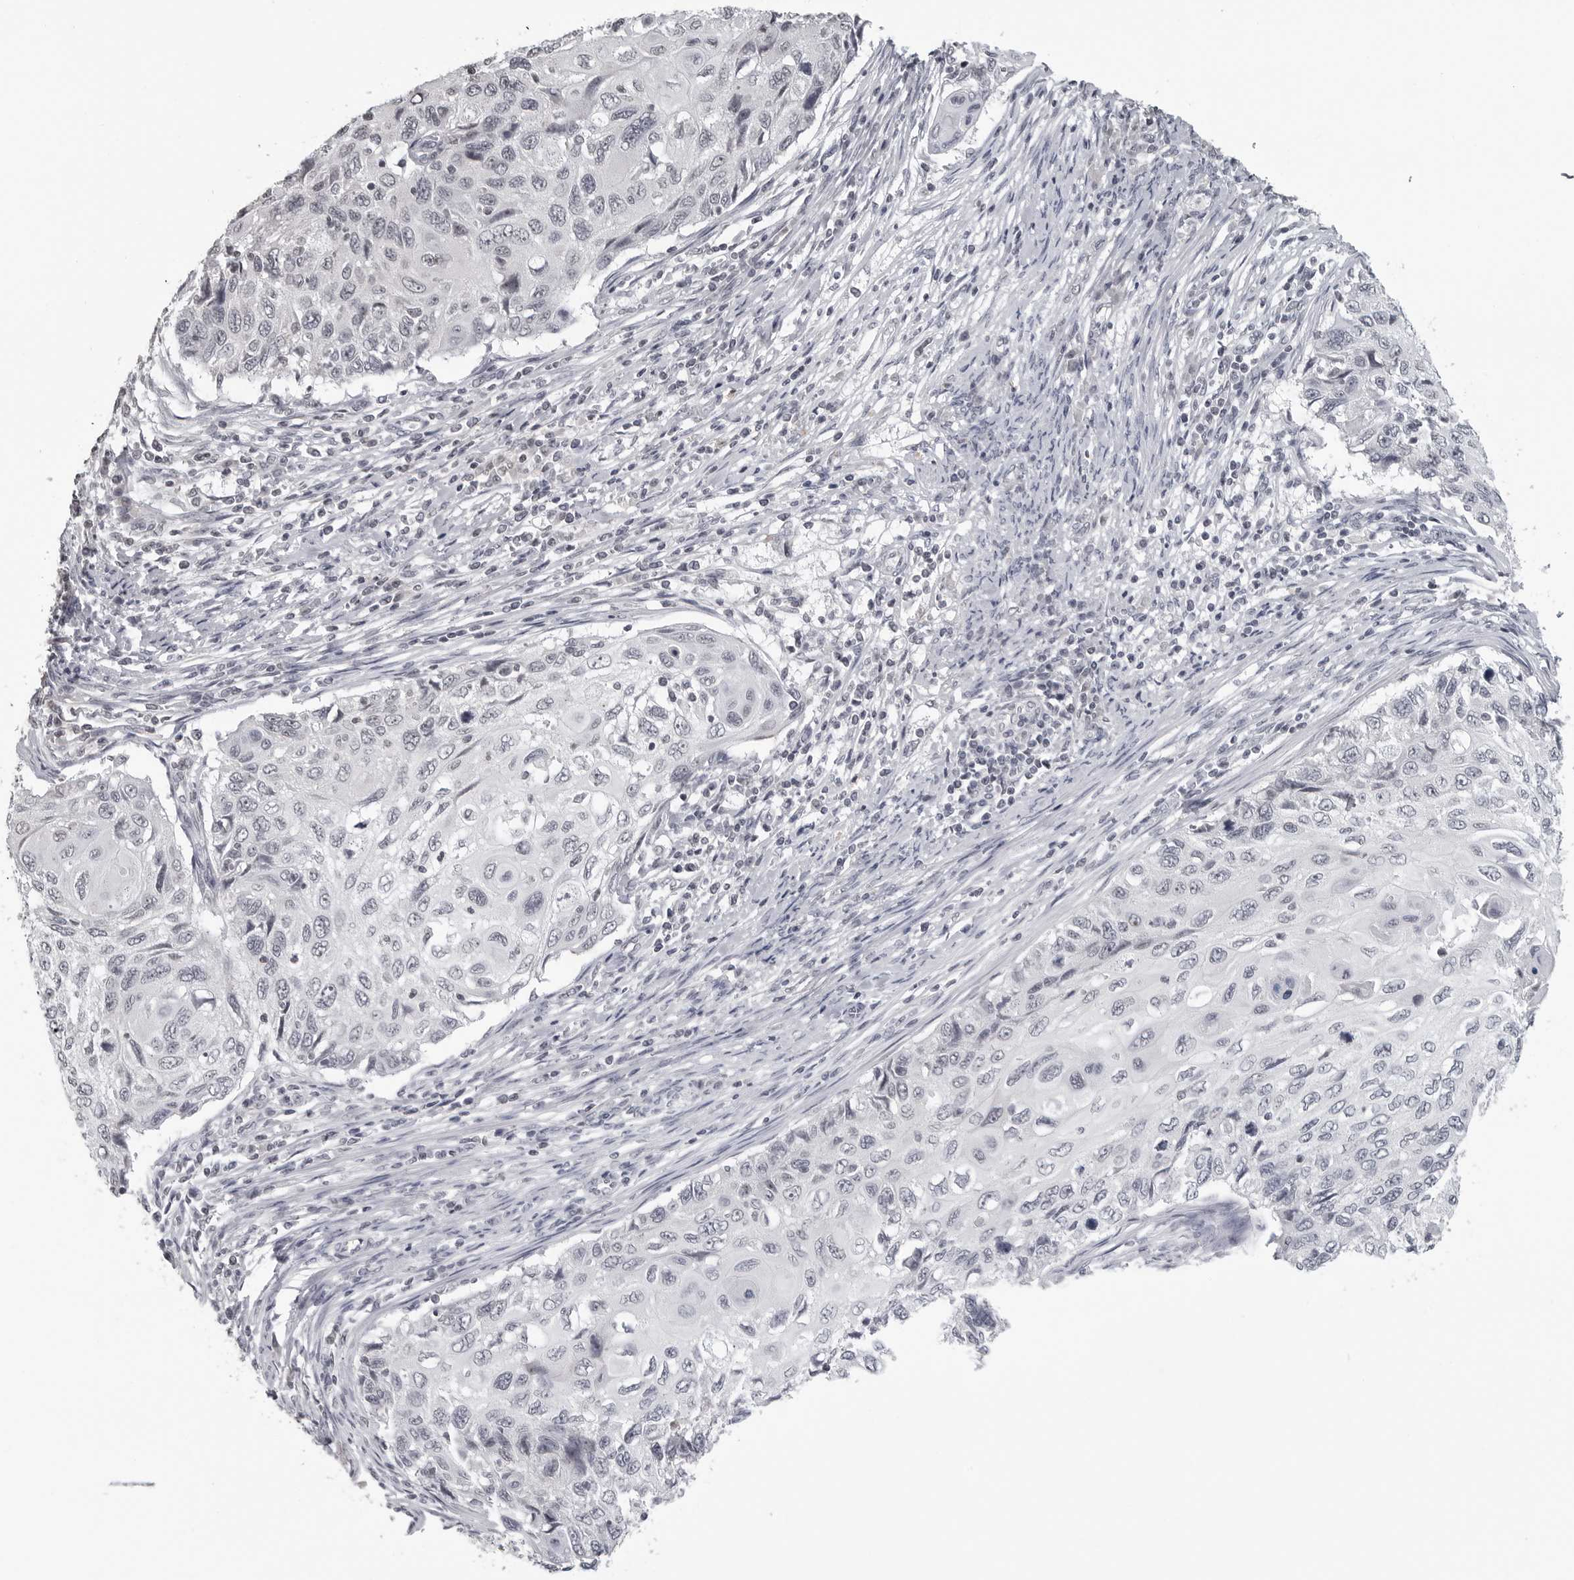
{"staining": {"intensity": "negative", "quantity": "none", "location": "none"}, "tissue": "cervical cancer", "cell_type": "Tumor cells", "image_type": "cancer", "snomed": [{"axis": "morphology", "description": "Squamous cell carcinoma, NOS"}, {"axis": "topography", "description": "Cervix"}], "caption": "A high-resolution image shows IHC staining of cervical squamous cell carcinoma, which demonstrates no significant expression in tumor cells.", "gene": "DDX54", "patient": {"sex": "female", "age": 70}}